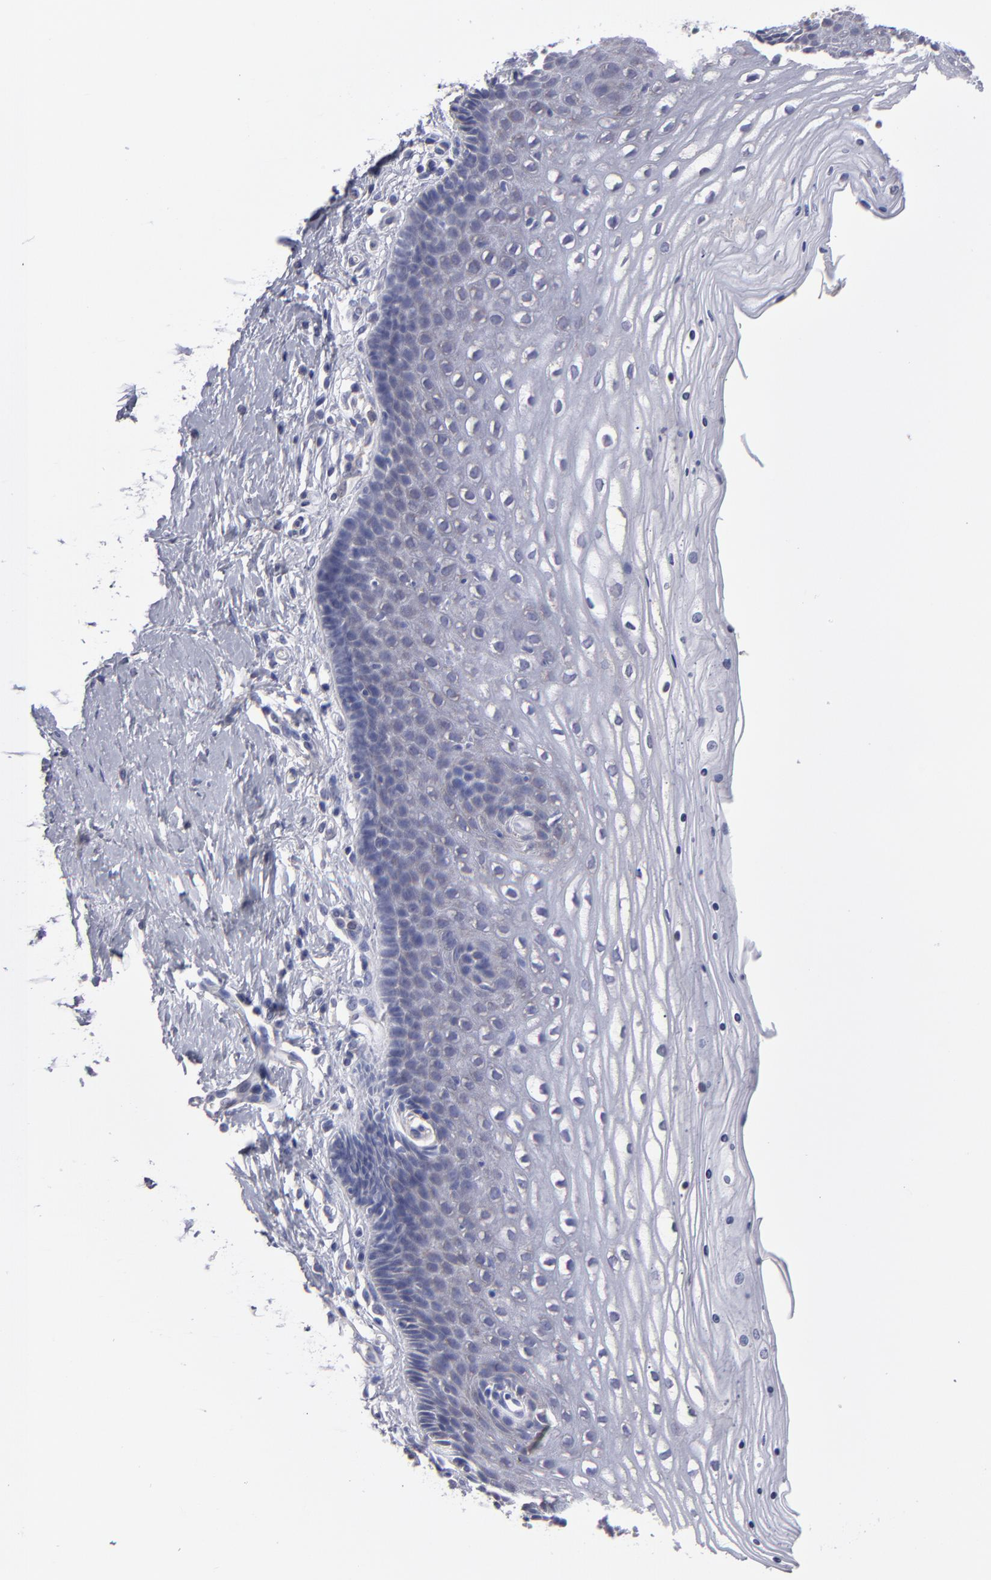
{"staining": {"intensity": "weak", "quantity": ">75%", "location": "cytoplasmic/membranous"}, "tissue": "cervix", "cell_type": "Glandular cells", "image_type": "normal", "snomed": [{"axis": "morphology", "description": "Normal tissue, NOS"}, {"axis": "topography", "description": "Cervix"}], "caption": "Protein expression analysis of unremarkable human cervix reveals weak cytoplasmic/membranous staining in approximately >75% of glandular cells. The protein of interest is stained brown, and the nuclei are stained in blue (DAB (3,3'-diaminobenzidine) IHC with brightfield microscopy, high magnification).", "gene": "SLMAP", "patient": {"sex": "female", "age": 39}}